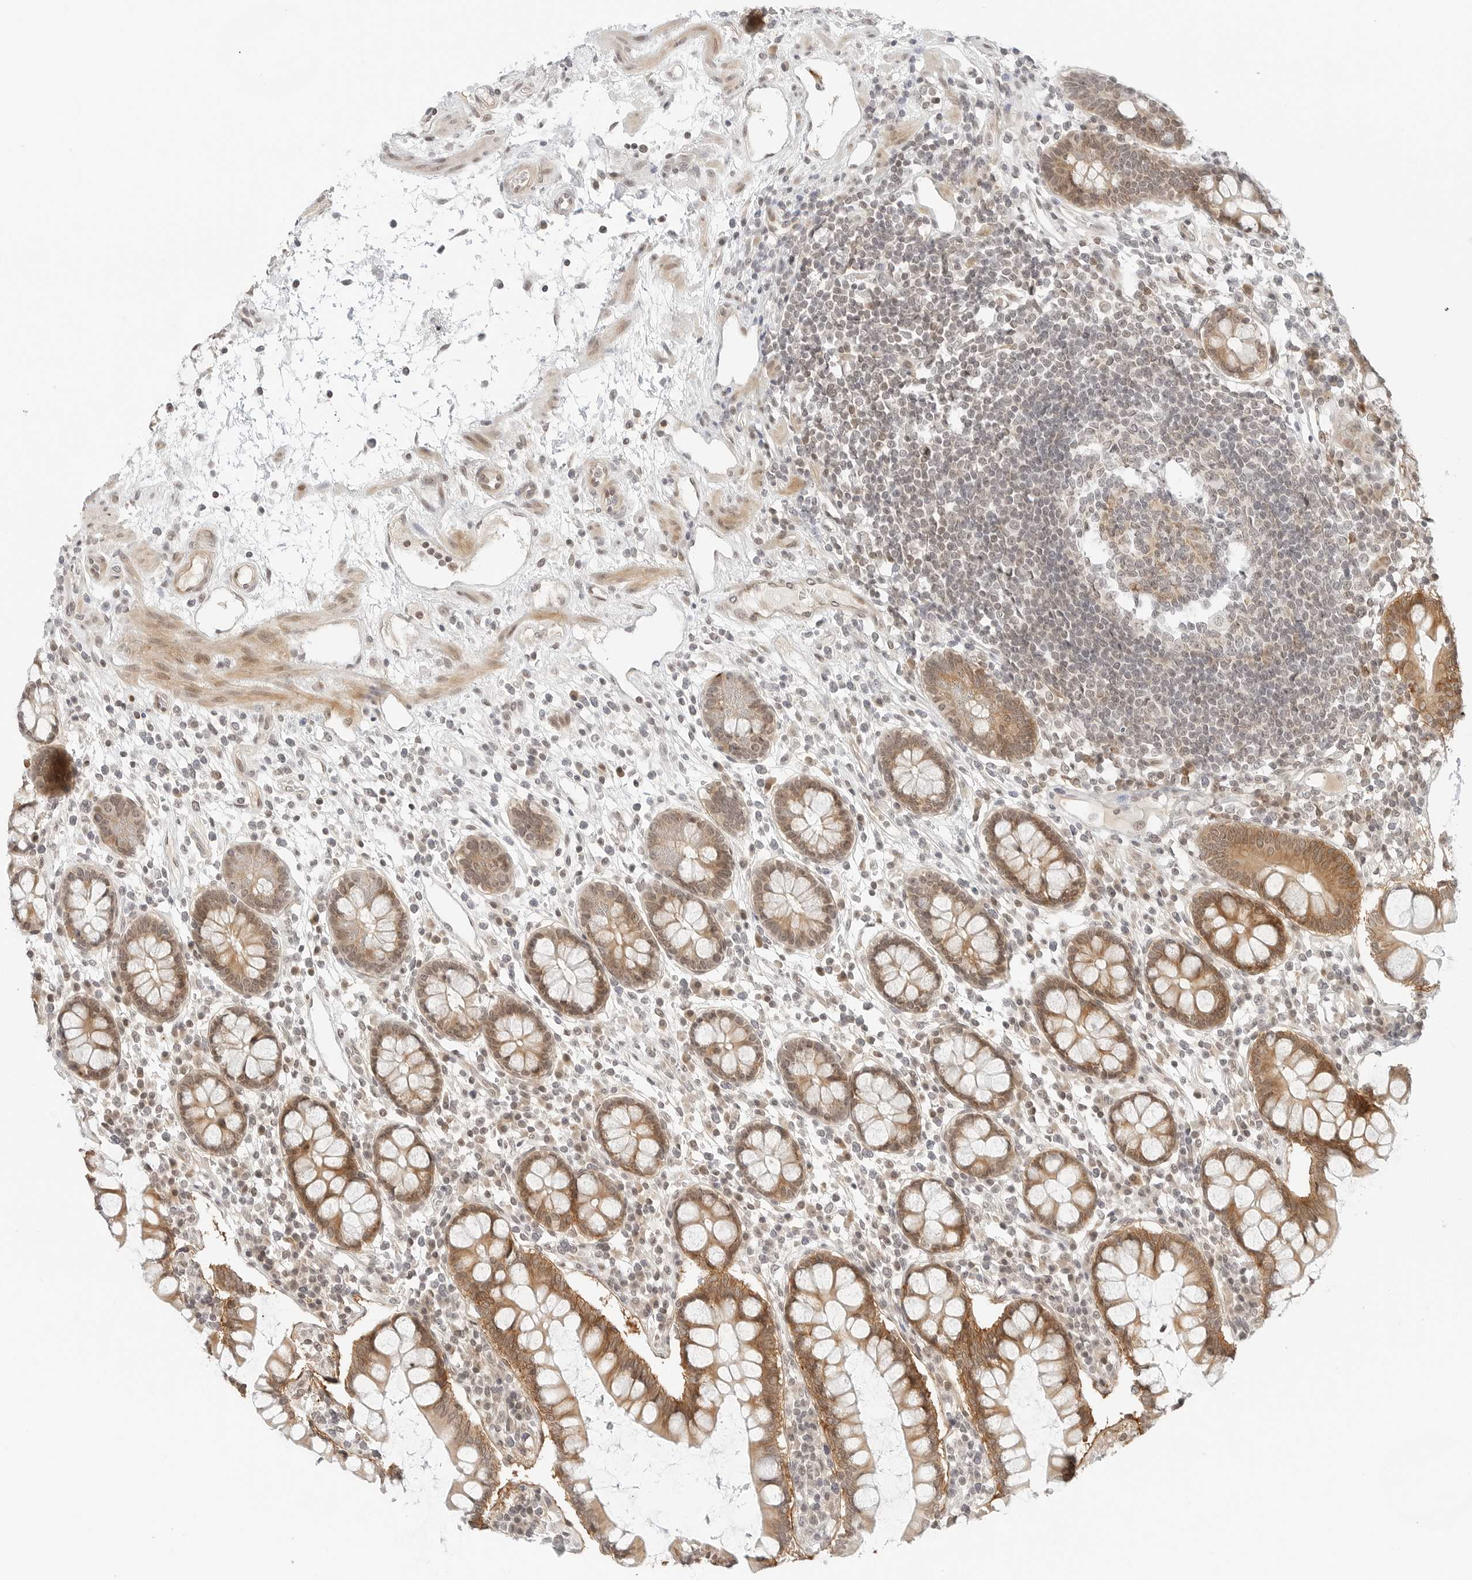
{"staining": {"intensity": "weak", "quantity": ">75%", "location": "cytoplasmic/membranous,nuclear"}, "tissue": "colon", "cell_type": "Endothelial cells", "image_type": "normal", "snomed": [{"axis": "morphology", "description": "Normal tissue, NOS"}, {"axis": "topography", "description": "Colon"}], "caption": "Immunohistochemistry (IHC) of unremarkable human colon reveals low levels of weak cytoplasmic/membranous,nuclear positivity in about >75% of endothelial cells.", "gene": "NEO1", "patient": {"sex": "female", "age": 79}}